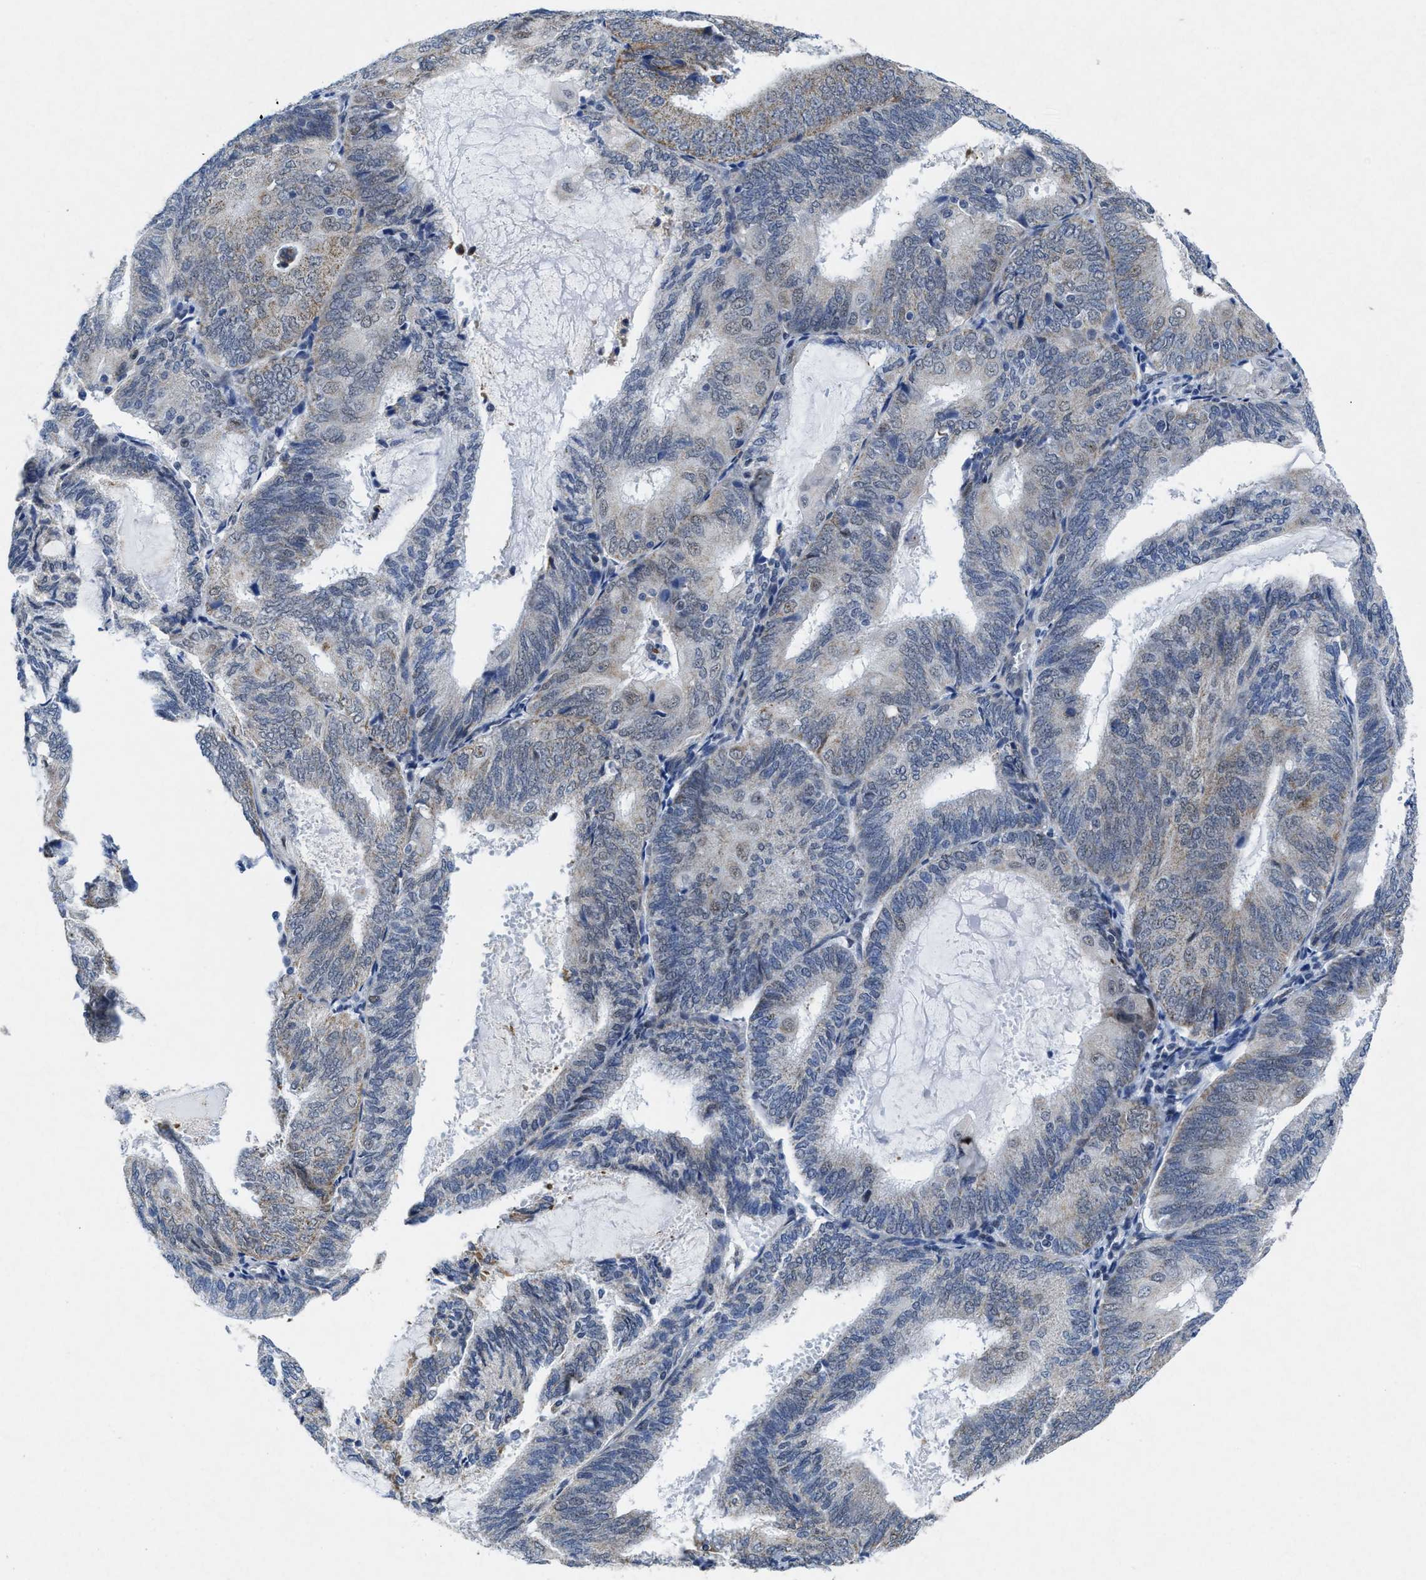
{"staining": {"intensity": "weak", "quantity": "<25%", "location": "cytoplasmic/membranous"}, "tissue": "endometrial cancer", "cell_type": "Tumor cells", "image_type": "cancer", "snomed": [{"axis": "morphology", "description": "Adenocarcinoma, NOS"}, {"axis": "topography", "description": "Endometrium"}], "caption": "Tumor cells show no significant protein positivity in endometrial adenocarcinoma.", "gene": "ID3", "patient": {"sex": "female", "age": 81}}